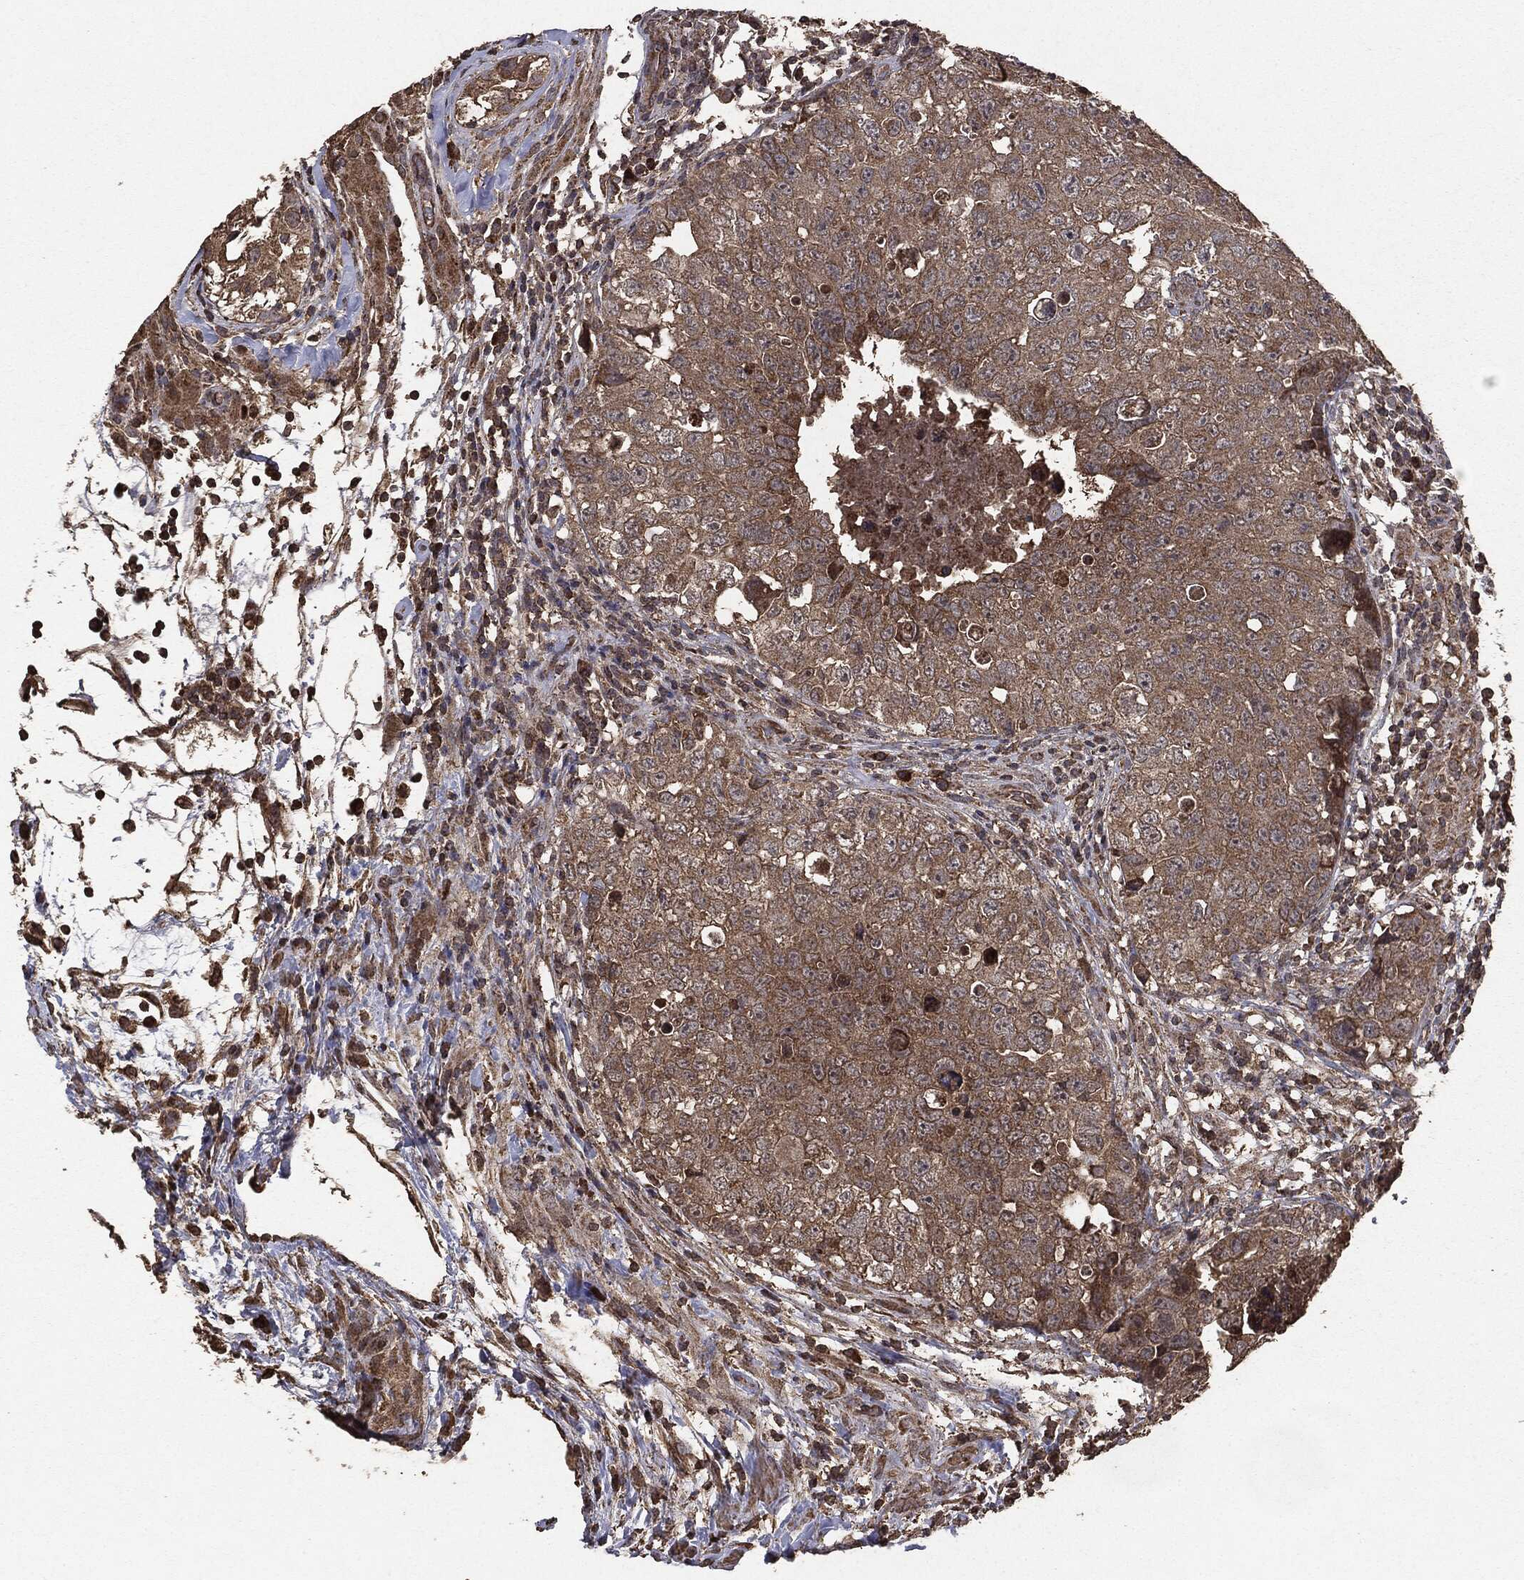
{"staining": {"intensity": "moderate", "quantity": ">75%", "location": "cytoplasmic/membranous"}, "tissue": "testis cancer", "cell_type": "Tumor cells", "image_type": "cancer", "snomed": [{"axis": "morphology", "description": "Seminoma, NOS"}, {"axis": "topography", "description": "Testis"}], "caption": "Moderate cytoplasmic/membranous staining is seen in approximately >75% of tumor cells in testis cancer.", "gene": "MTOR", "patient": {"sex": "male", "age": 34}}